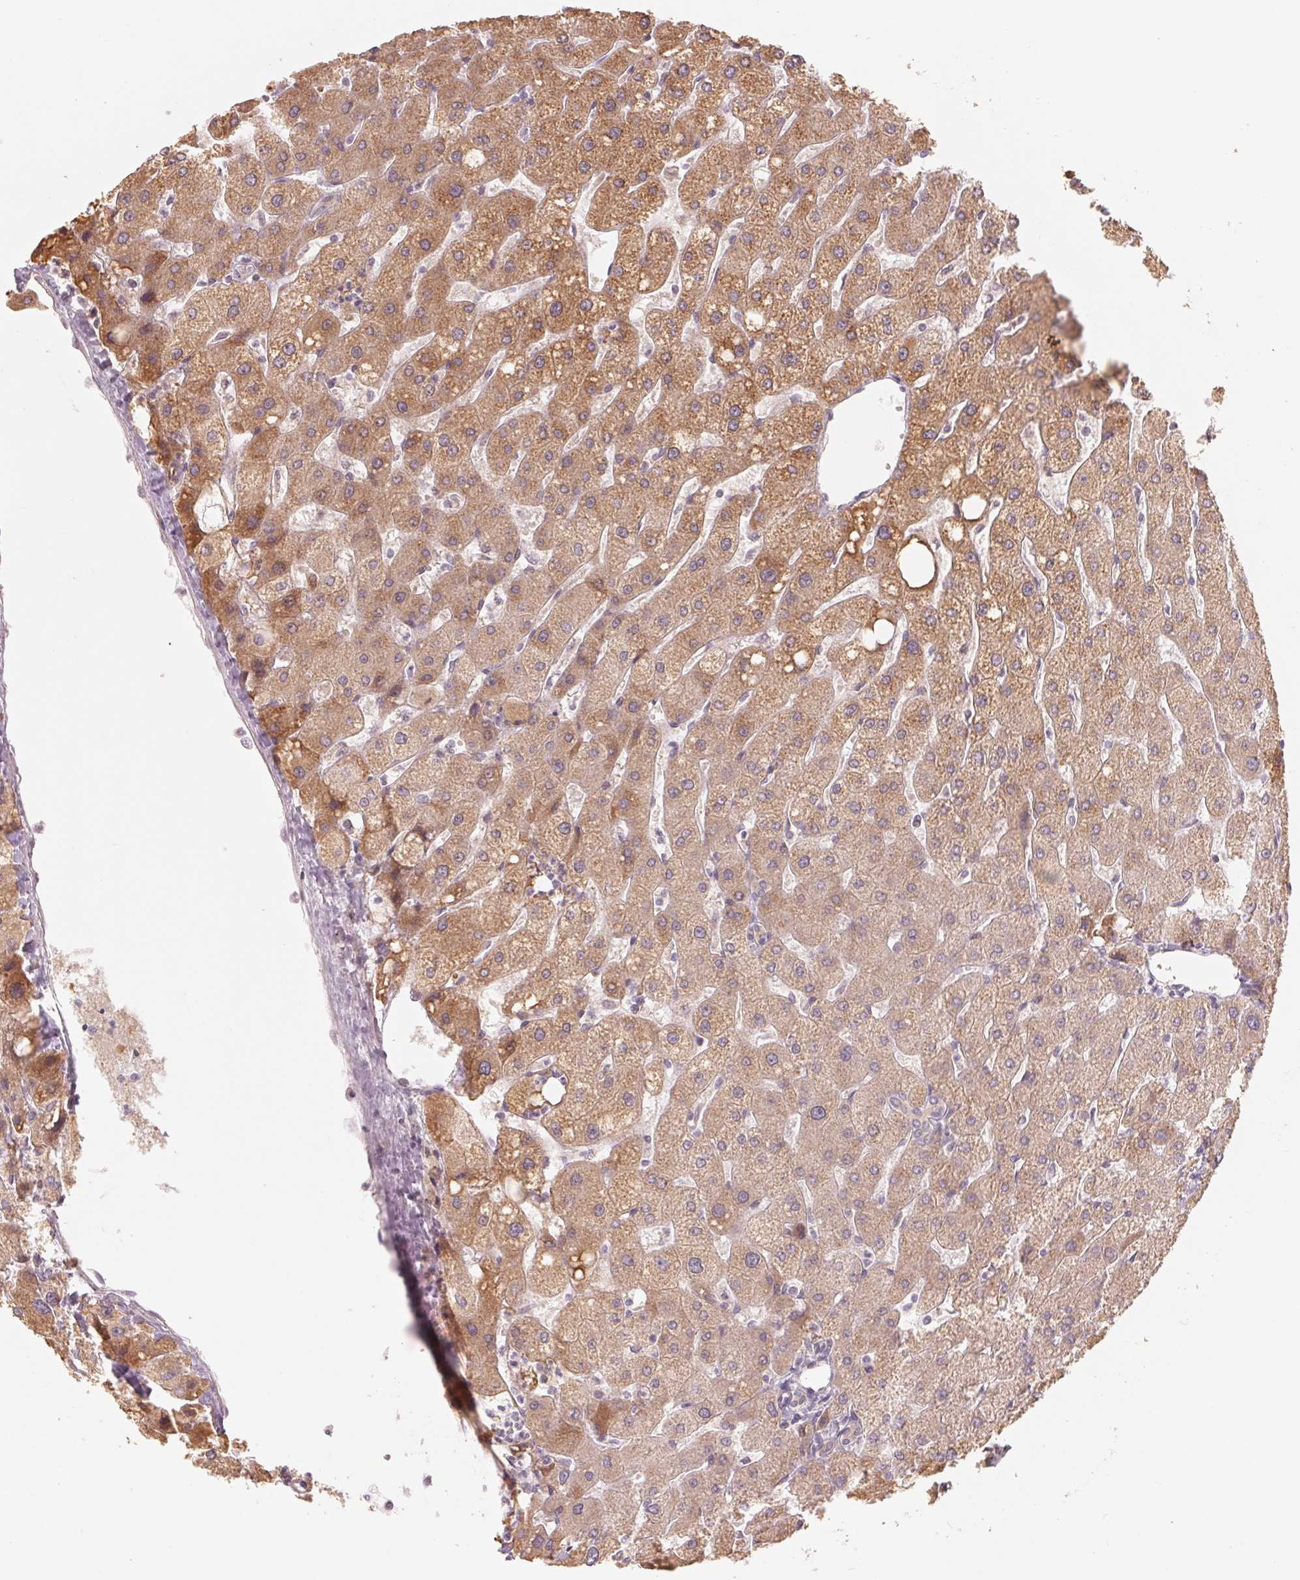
{"staining": {"intensity": "weak", "quantity": "25%-75%", "location": "cytoplasmic/membranous"}, "tissue": "liver", "cell_type": "Cholangiocytes", "image_type": "normal", "snomed": [{"axis": "morphology", "description": "Normal tissue, NOS"}, {"axis": "topography", "description": "Liver"}], "caption": "Cholangiocytes demonstrate weak cytoplasmic/membranous staining in approximately 25%-75% of cells in unremarkable liver.", "gene": "DENND2C", "patient": {"sex": "male", "age": 67}}